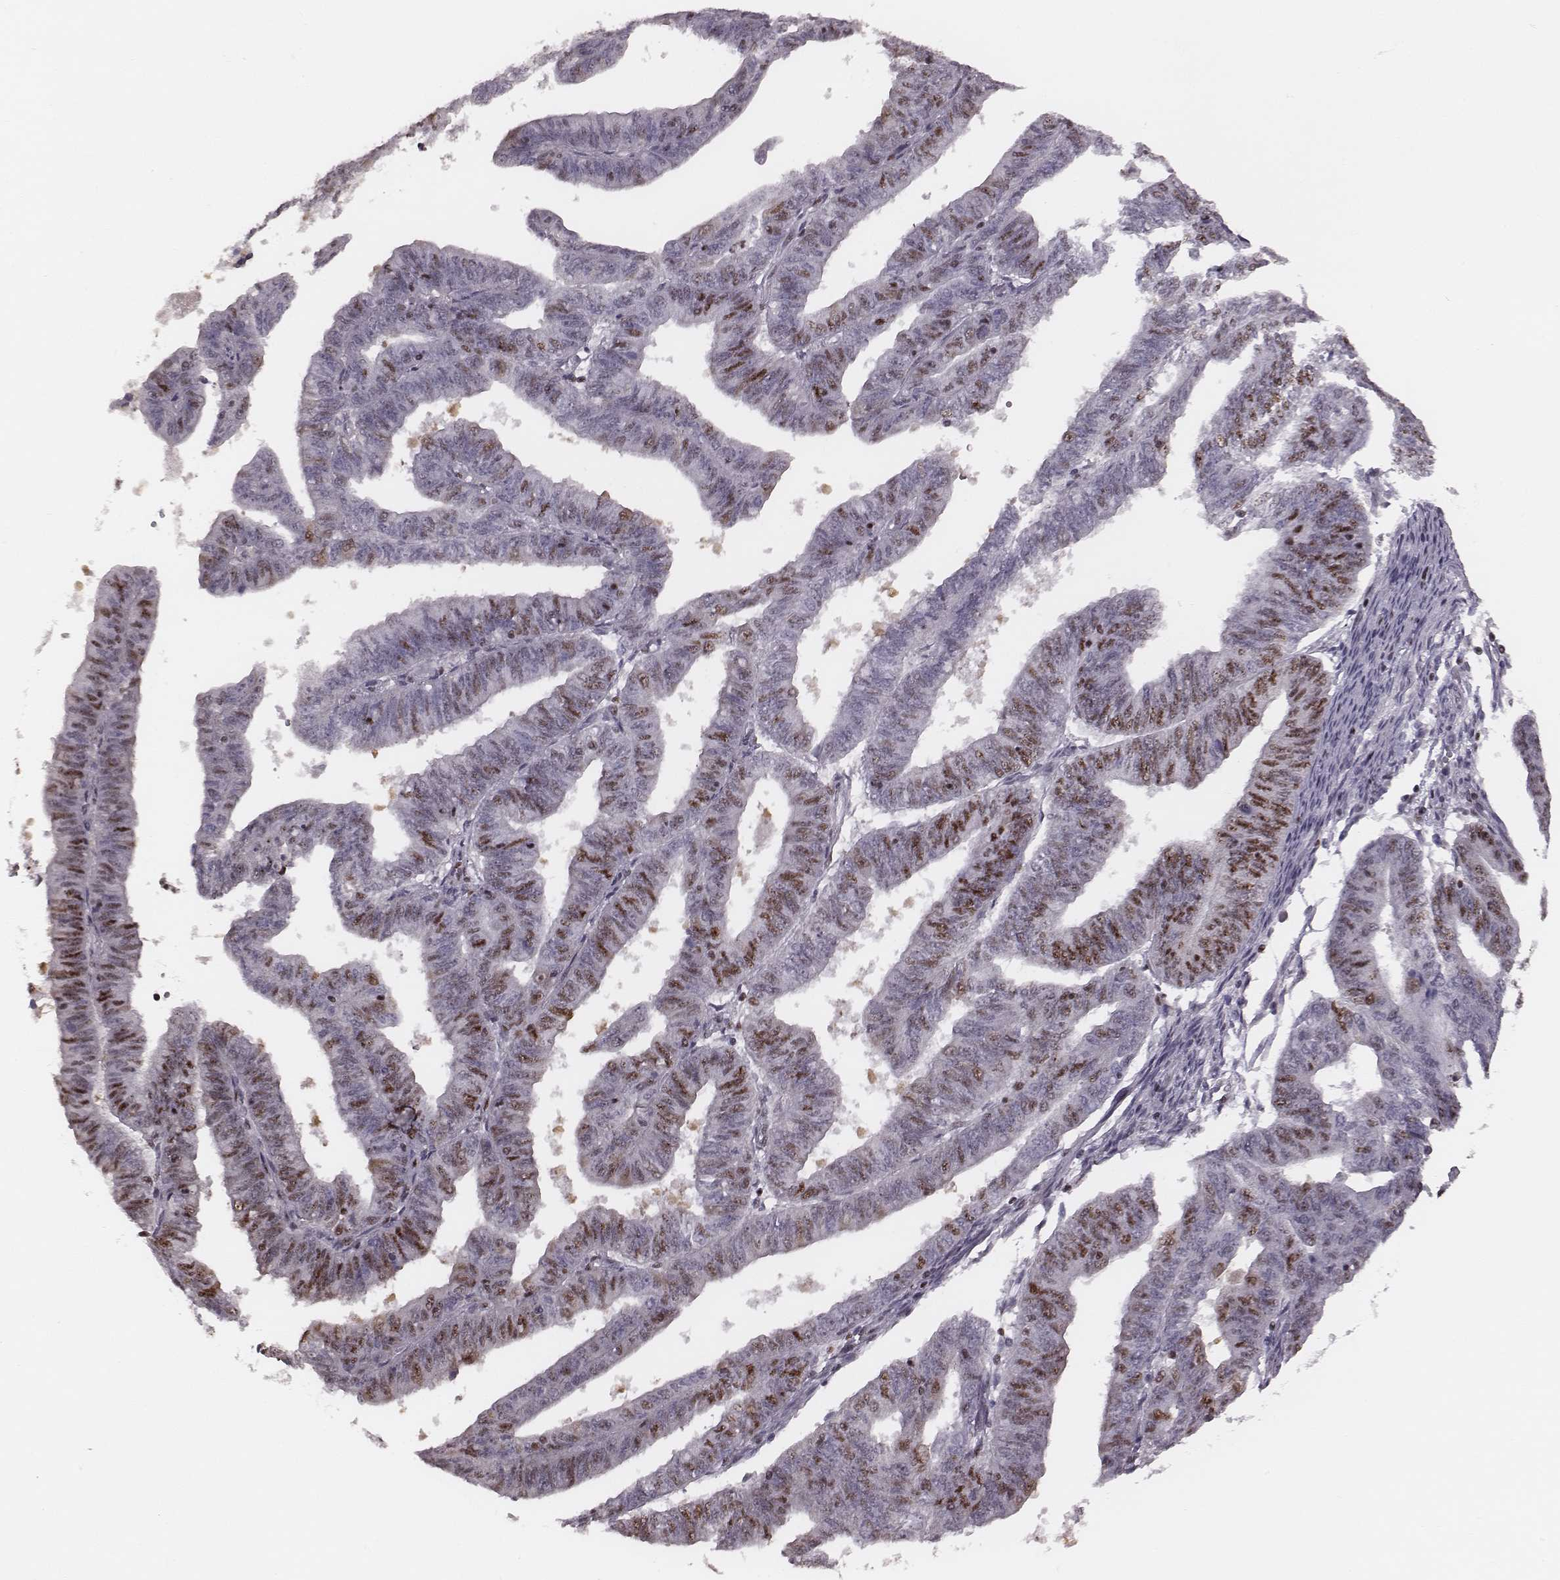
{"staining": {"intensity": "moderate", "quantity": "<25%", "location": "nuclear"}, "tissue": "endometrial cancer", "cell_type": "Tumor cells", "image_type": "cancer", "snomed": [{"axis": "morphology", "description": "Adenocarcinoma, NOS"}, {"axis": "topography", "description": "Endometrium"}], "caption": "An IHC micrograph of neoplastic tissue is shown. Protein staining in brown shows moderate nuclear positivity in endometrial cancer within tumor cells. Immunohistochemistry (ihc) stains the protein of interest in brown and the nuclei are stained blue.", "gene": "LUC7L", "patient": {"sex": "female", "age": 82}}